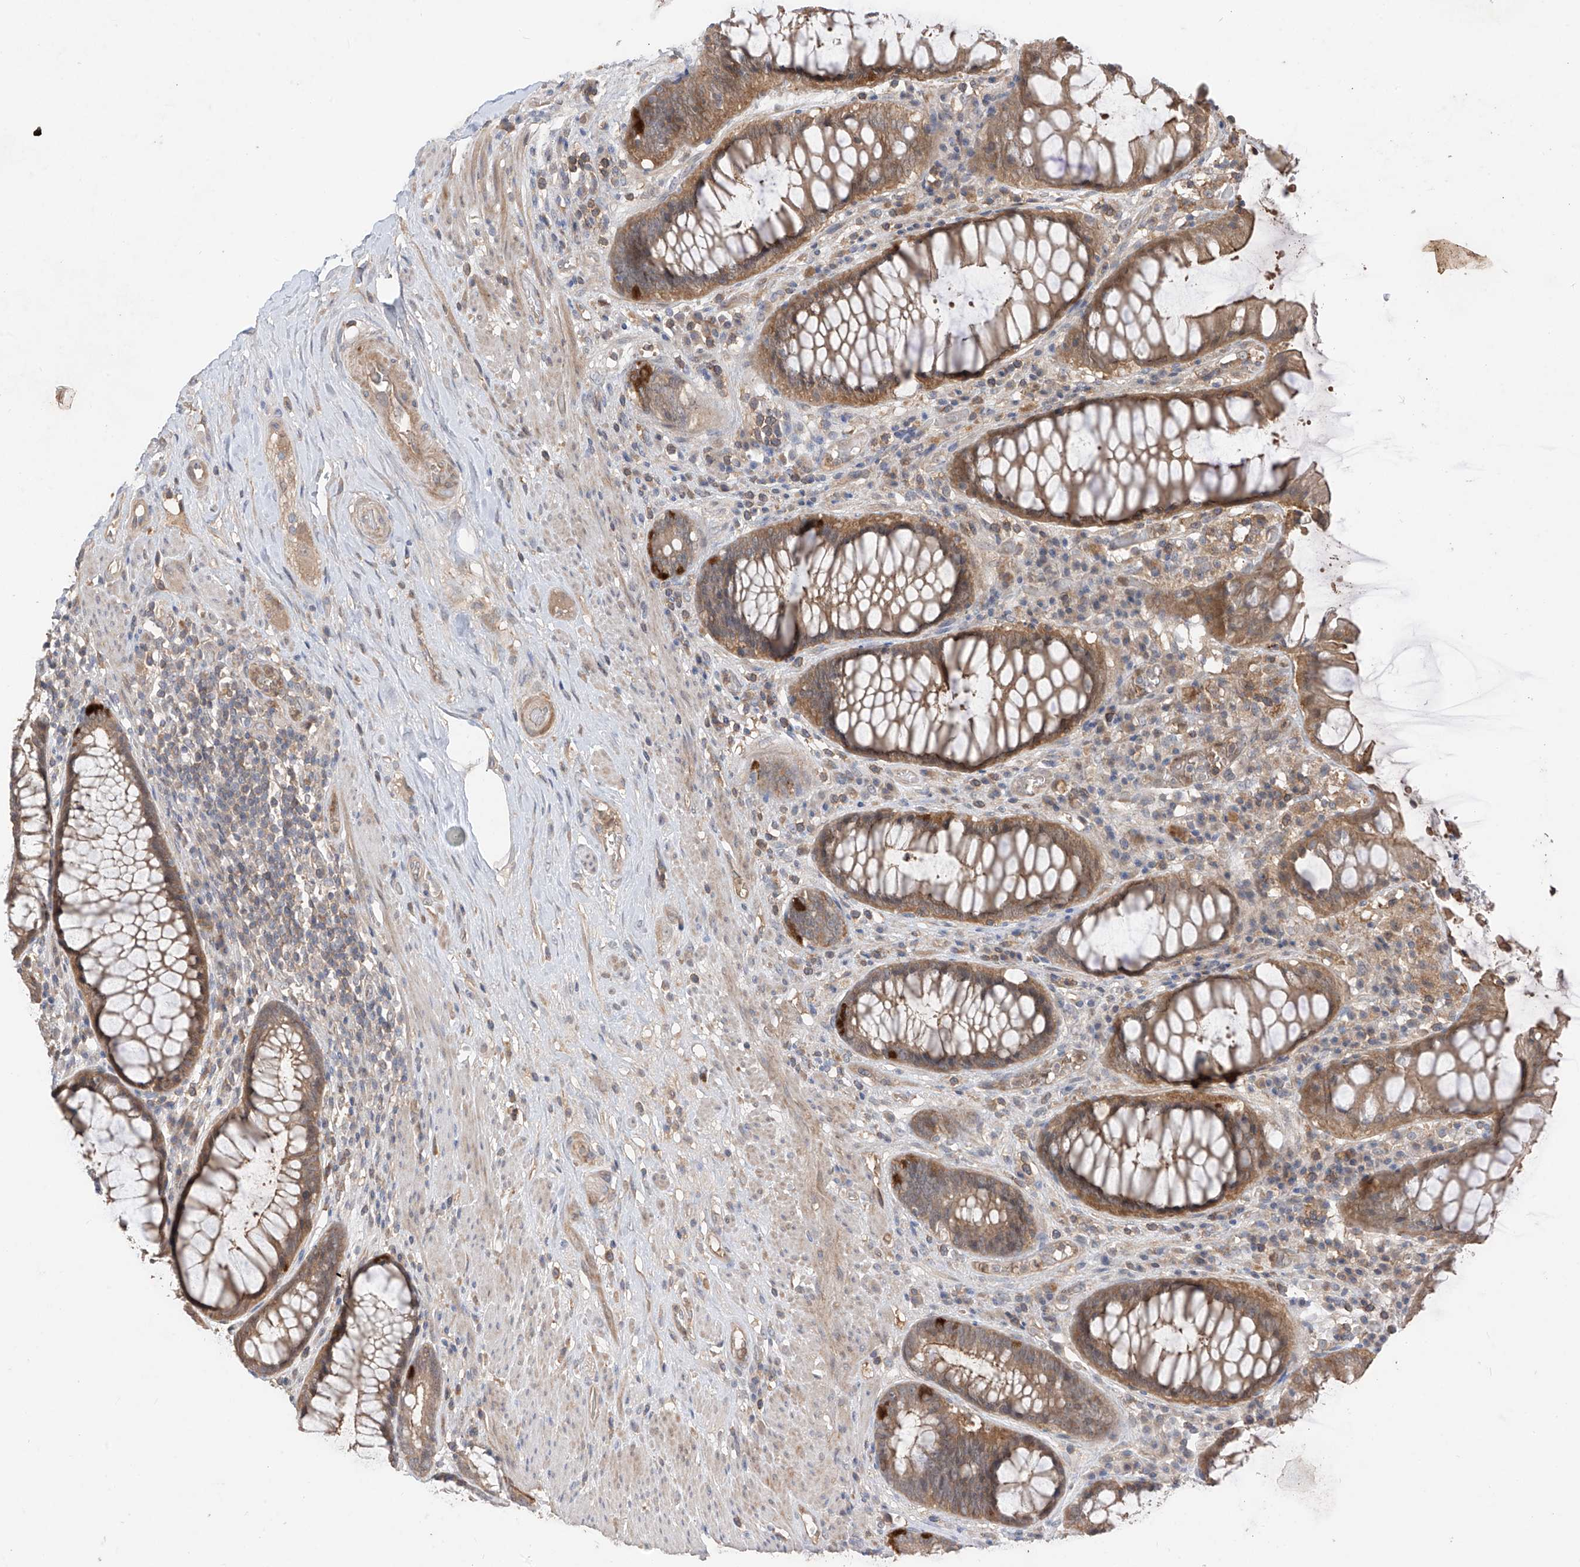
{"staining": {"intensity": "moderate", "quantity": ">75%", "location": "cytoplasmic/membranous"}, "tissue": "rectum", "cell_type": "Glandular cells", "image_type": "normal", "snomed": [{"axis": "morphology", "description": "Normal tissue, NOS"}, {"axis": "topography", "description": "Rectum"}], "caption": "A high-resolution image shows IHC staining of benign rectum, which displays moderate cytoplasmic/membranous expression in about >75% of glandular cells. The staining was performed using DAB, with brown indicating positive protein expression. Nuclei are stained blue with hematoxylin.", "gene": "CACNA2D4", "patient": {"sex": "male", "age": 64}}